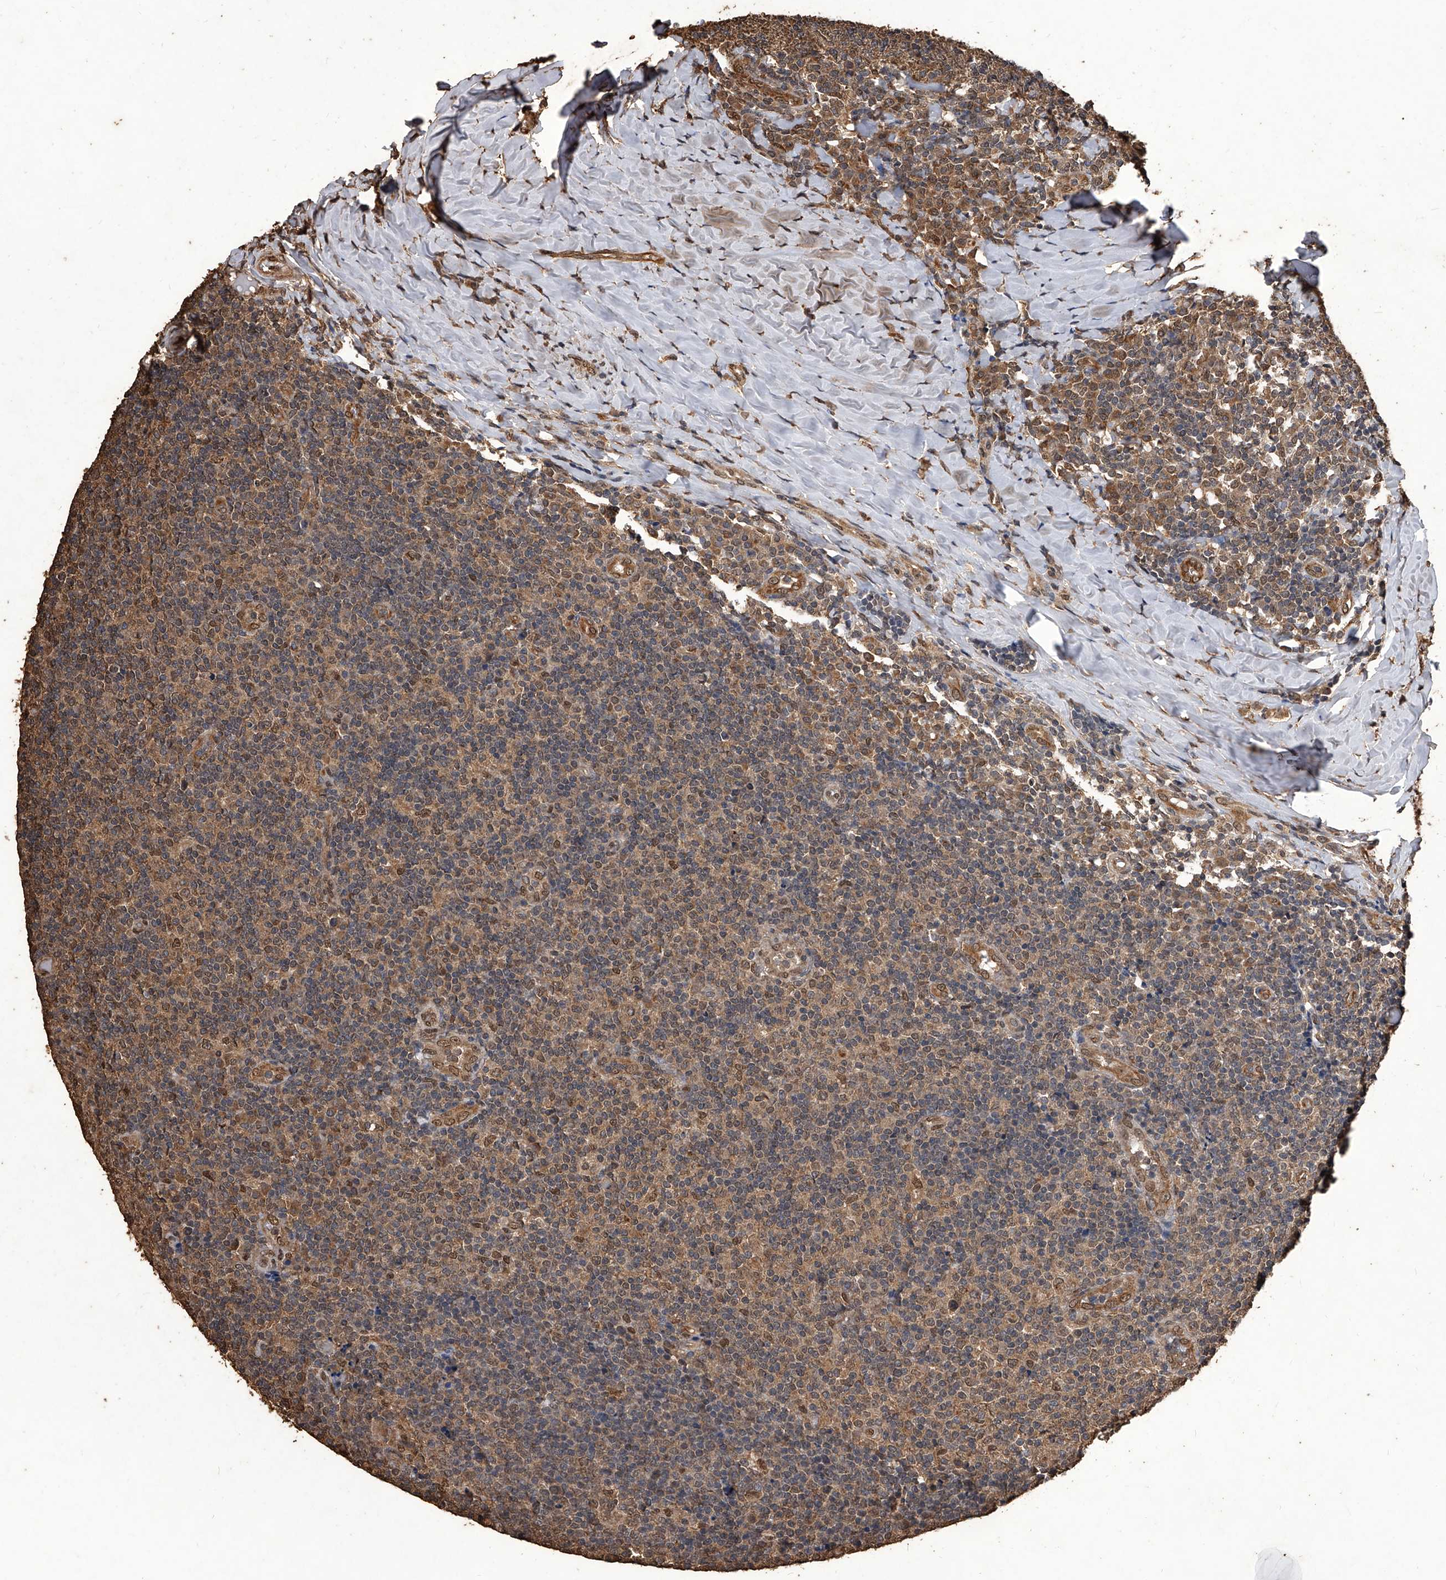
{"staining": {"intensity": "weak", "quantity": "<25%", "location": "nuclear"}, "tissue": "tonsil", "cell_type": "Germinal center cells", "image_type": "normal", "snomed": [{"axis": "morphology", "description": "Normal tissue, NOS"}, {"axis": "topography", "description": "Tonsil"}], "caption": "Micrograph shows no protein positivity in germinal center cells of normal tonsil. The staining was performed using DAB to visualize the protein expression in brown, while the nuclei were stained in blue with hematoxylin (Magnification: 20x).", "gene": "FBXL4", "patient": {"sex": "female", "age": 19}}